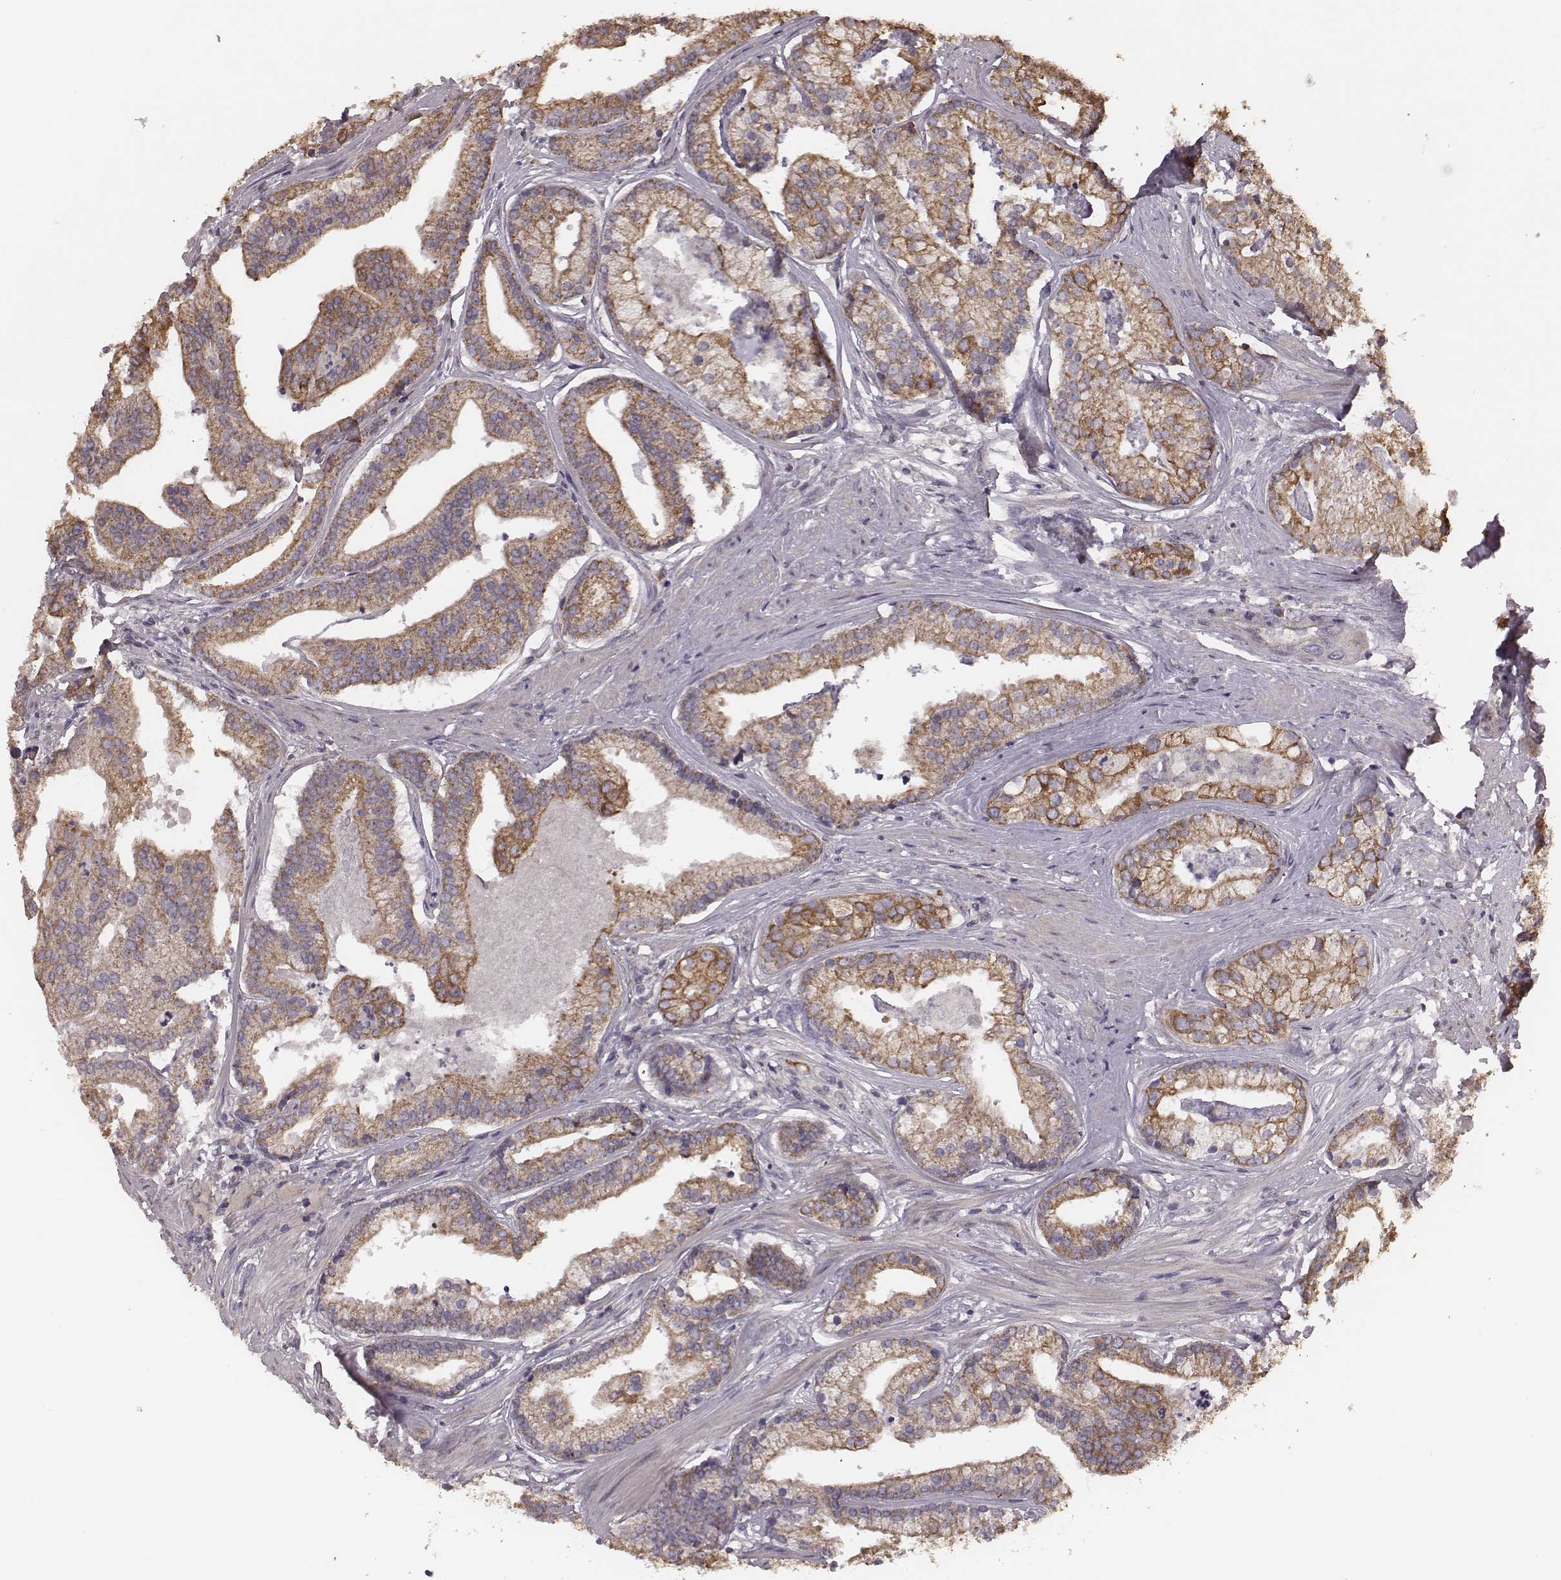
{"staining": {"intensity": "moderate", "quantity": ">75%", "location": "cytoplasmic/membranous"}, "tissue": "prostate cancer", "cell_type": "Tumor cells", "image_type": "cancer", "snomed": [{"axis": "morphology", "description": "Adenocarcinoma, NOS"}, {"axis": "topography", "description": "Prostate and seminal vesicle, NOS"}, {"axis": "topography", "description": "Prostate"}], "caption": "Protein staining of prostate cancer tissue reveals moderate cytoplasmic/membranous positivity in about >75% of tumor cells.", "gene": "HAVCR1", "patient": {"sex": "male", "age": 44}}